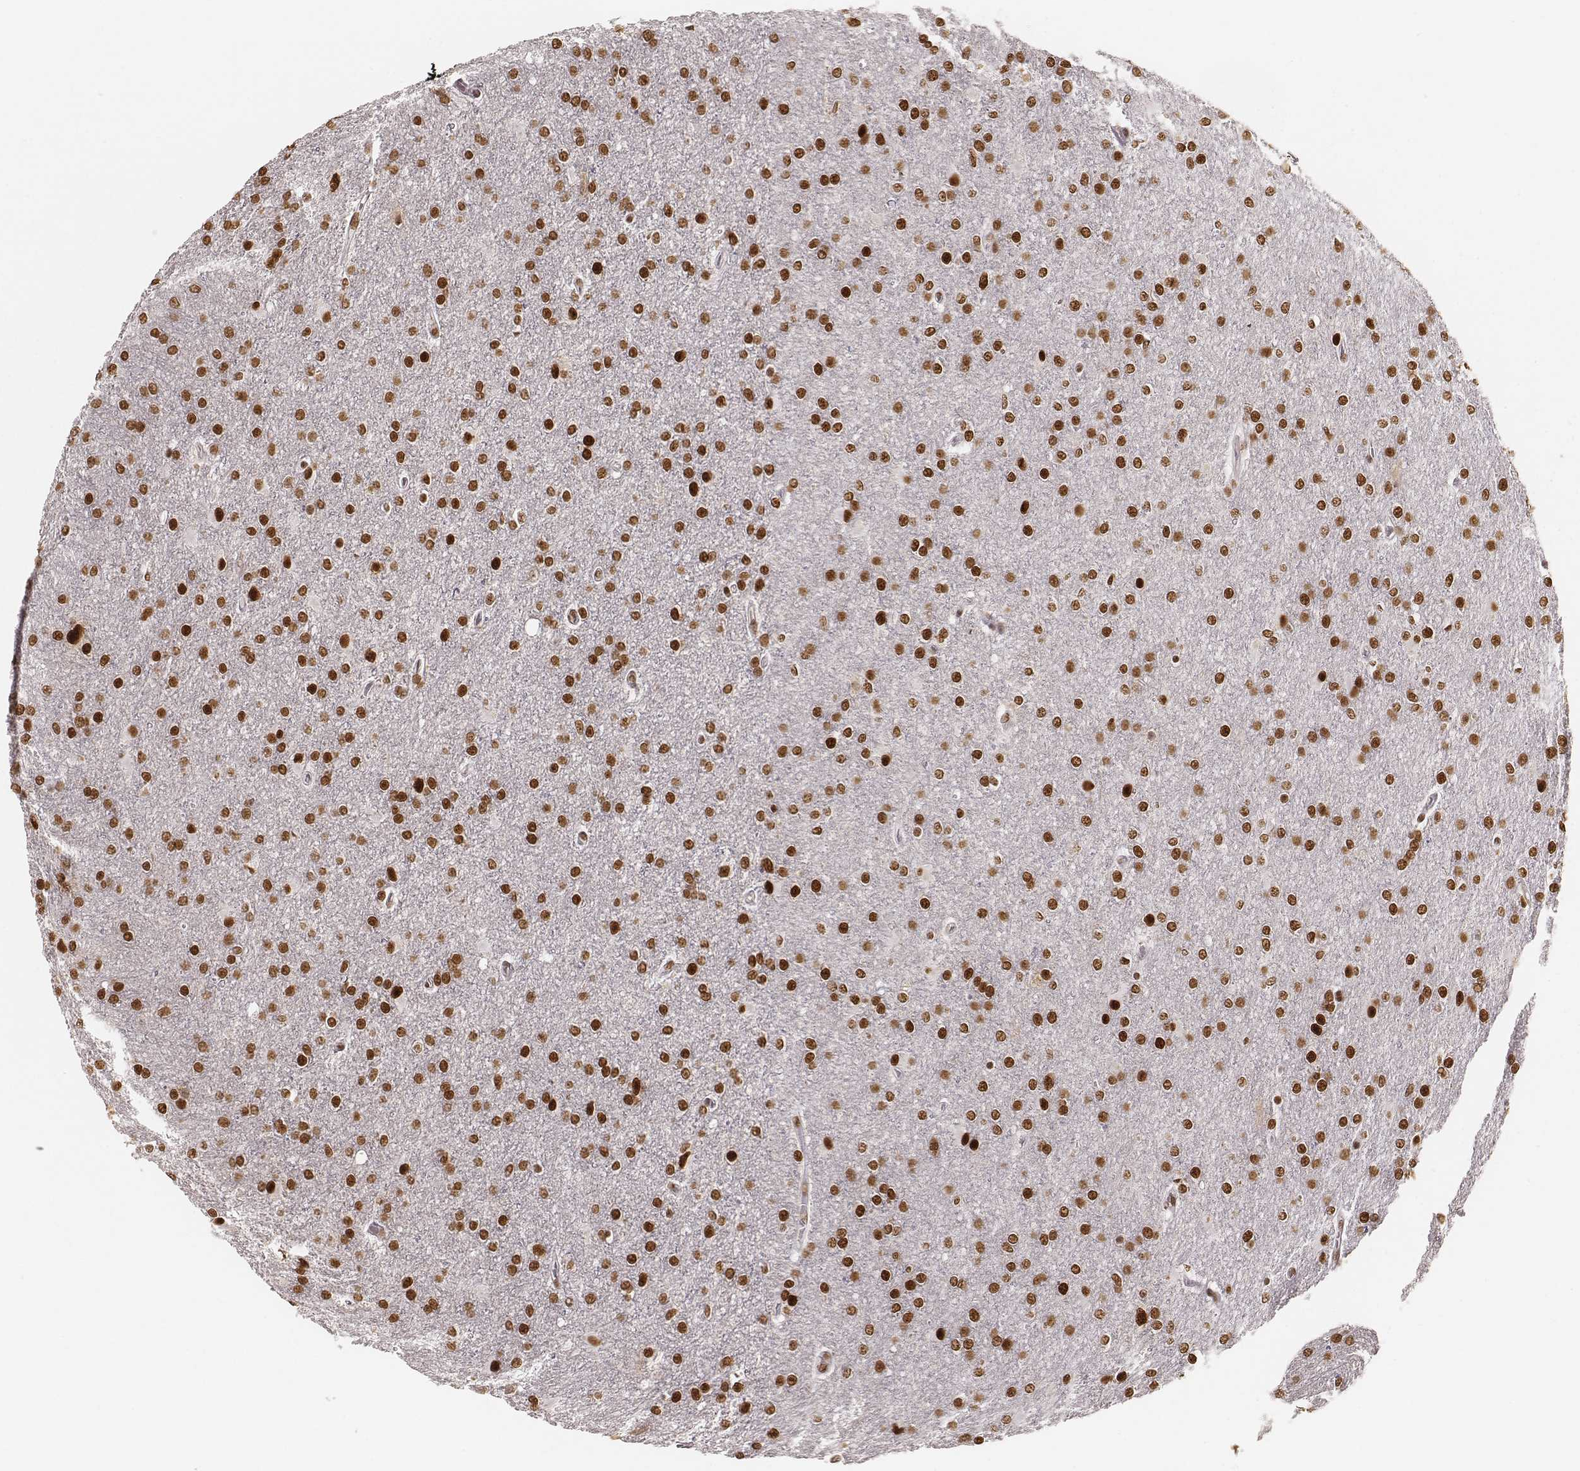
{"staining": {"intensity": "strong", "quantity": ">75%", "location": "nuclear"}, "tissue": "glioma", "cell_type": "Tumor cells", "image_type": "cancer", "snomed": [{"axis": "morphology", "description": "Glioma, malignant, High grade"}, {"axis": "topography", "description": "Cerebral cortex"}], "caption": "Immunohistochemistry (IHC) image of neoplastic tissue: glioma stained using immunohistochemistry demonstrates high levels of strong protein expression localized specifically in the nuclear of tumor cells, appearing as a nuclear brown color.", "gene": "PARP1", "patient": {"sex": "male", "age": 70}}